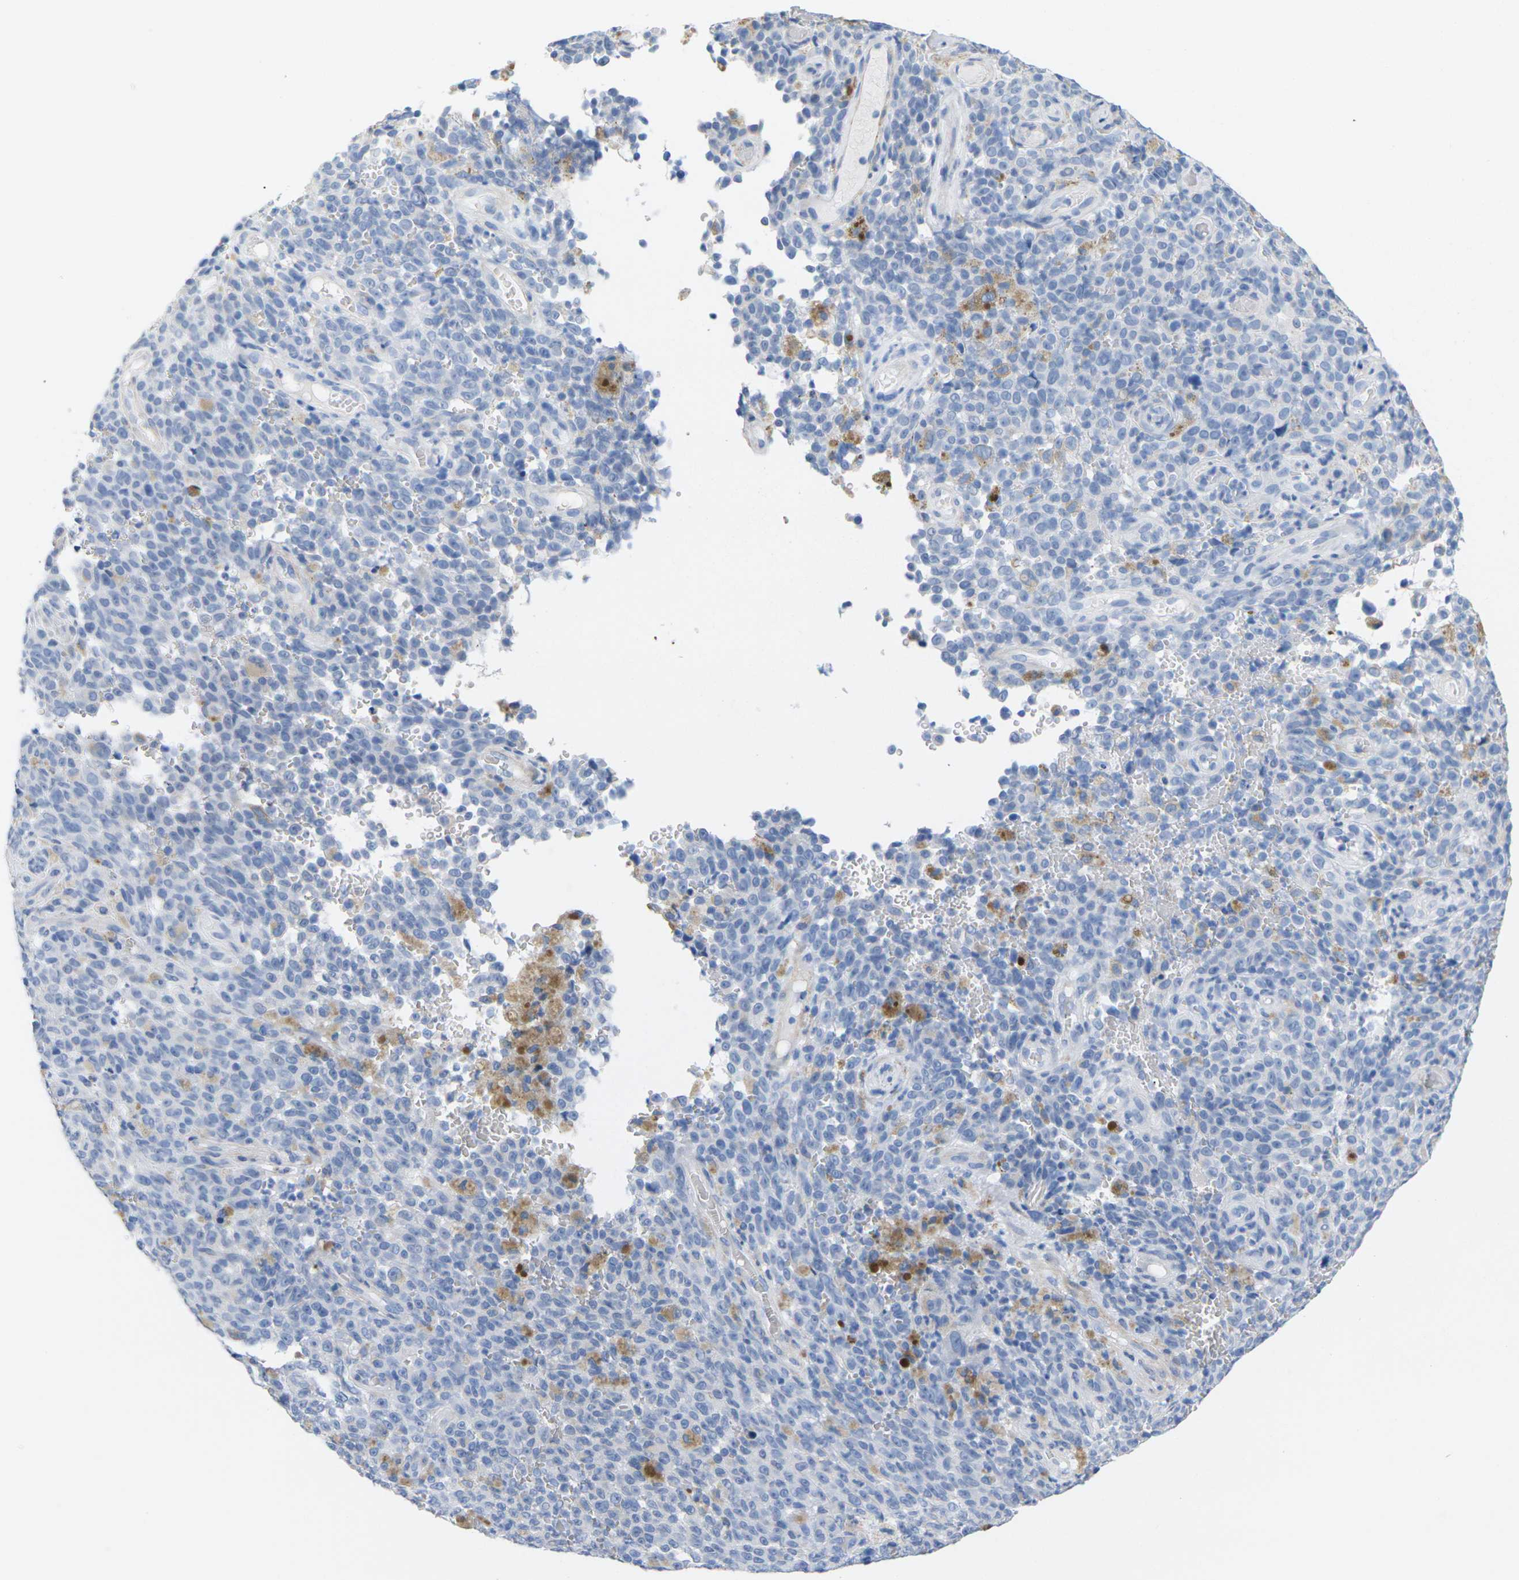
{"staining": {"intensity": "negative", "quantity": "none", "location": "none"}, "tissue": "melanoma", "cell_type": "Tumor cells", "image_type": "cancer", "snomed": [{"axis": "morphology", "description": "Malignant melanoma, NOS"}, {"axis": "topography", "description": "Skin"}], "caption": "This is an immunohistochemistry (IHC) image of melanoma. There is no expression in tumor cells.", "gene": "CNN1", "patient": {"sex": "female", "age": 82}}